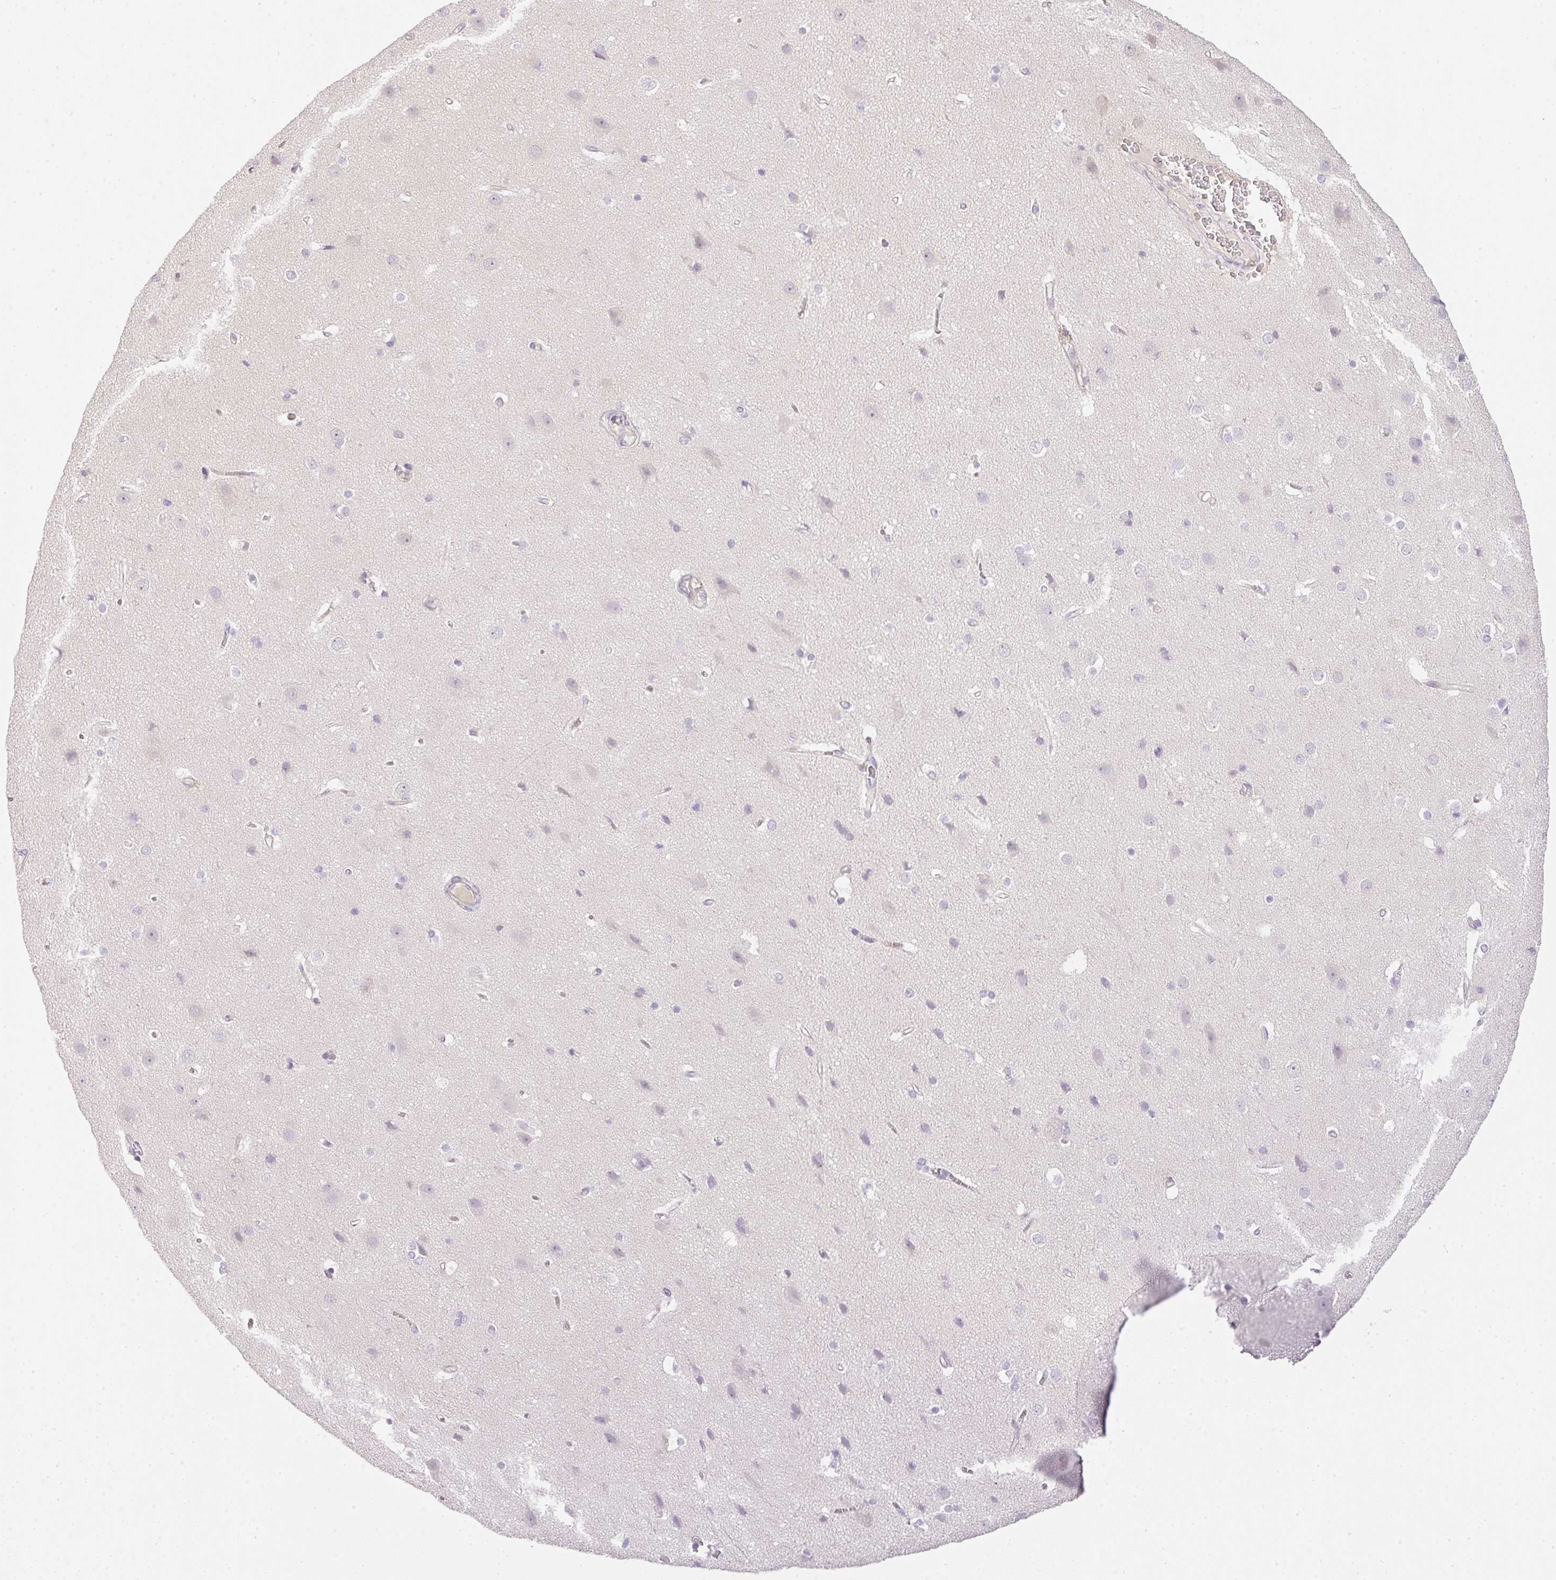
{"staining": {"intensity": "negative", "quantity": "none", "location": "none"}, "tissue": "cerebral cortex", "cell_type": "Endothelial cells", "image_type": "normal", "snomed": [{"axis": "morphology", "description": "Normal tissue, NOS"}, {"axis": "topography", "description": "Cerebral cortex"}], "caption": "DAB (3,3'-diaminobenzidine) immunohistochemical staining of normal human cerebral cortex demonstrates no significant staining in endothelial cells.", "gene": "RAX2", "patient": {"sex": "male", "age": 37}}